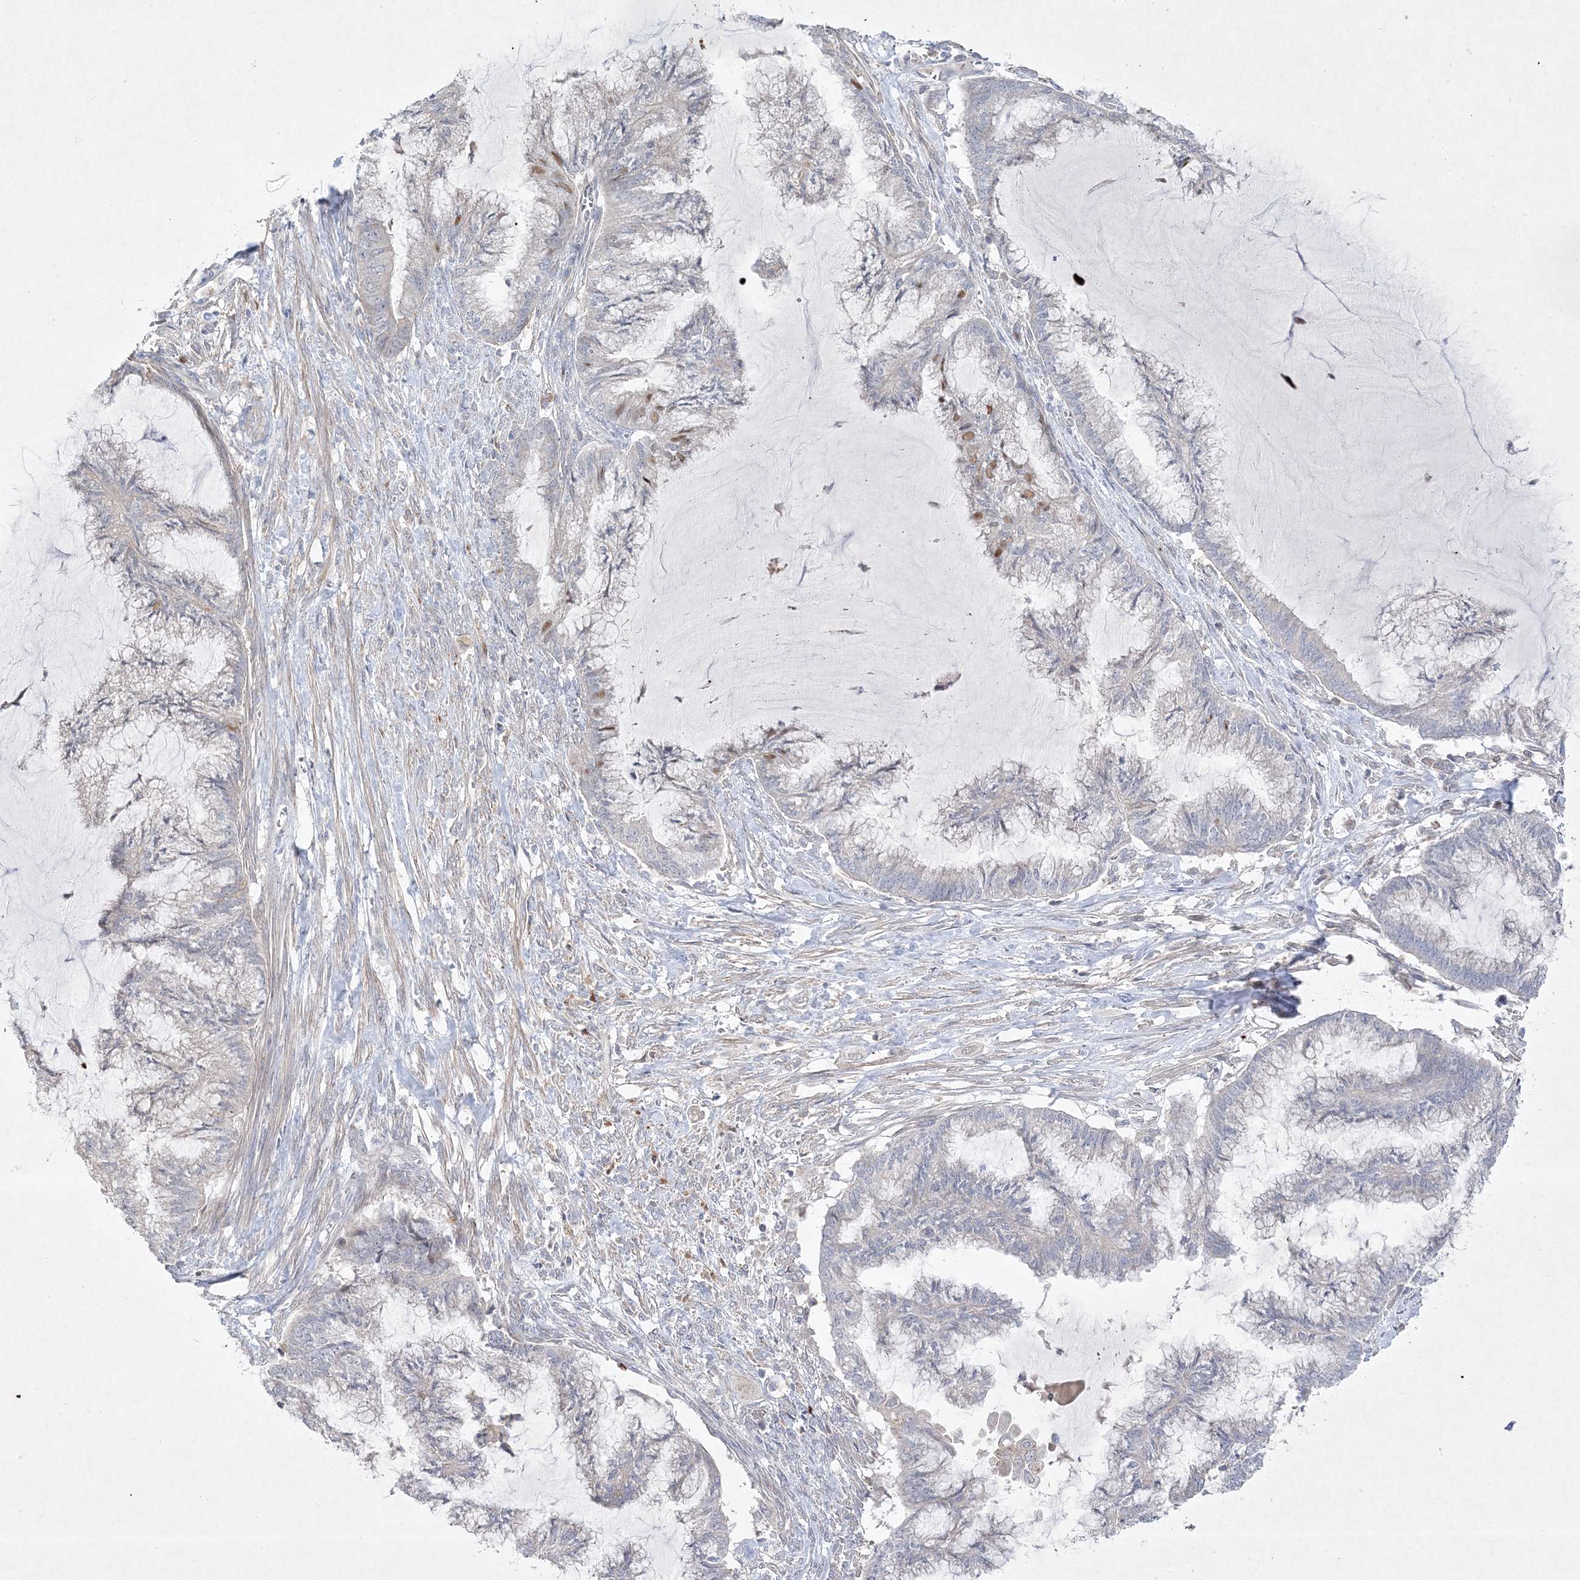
{"staining": {"intensity": "negative", "quantity": "none", "location": "none"}, "tissue": "endometrial cancer", "cell_type": "Tumor cells", "image_type": "cancer", "snomed": [{"axis": "morphology", "description": "Adenocarcinoma, NOS"}, {"axis": "topography", "description": "Endometrium"}], "caption": "This photomicrograph is of endometrial cancer stained with immunohistochemistry (IHC) to label a protein in brown with the nuclei are counter-stained blue. There is no positivity in tumor cells.", "gene": "CLNK", "patient": {"sex": "female", "age": 86}}